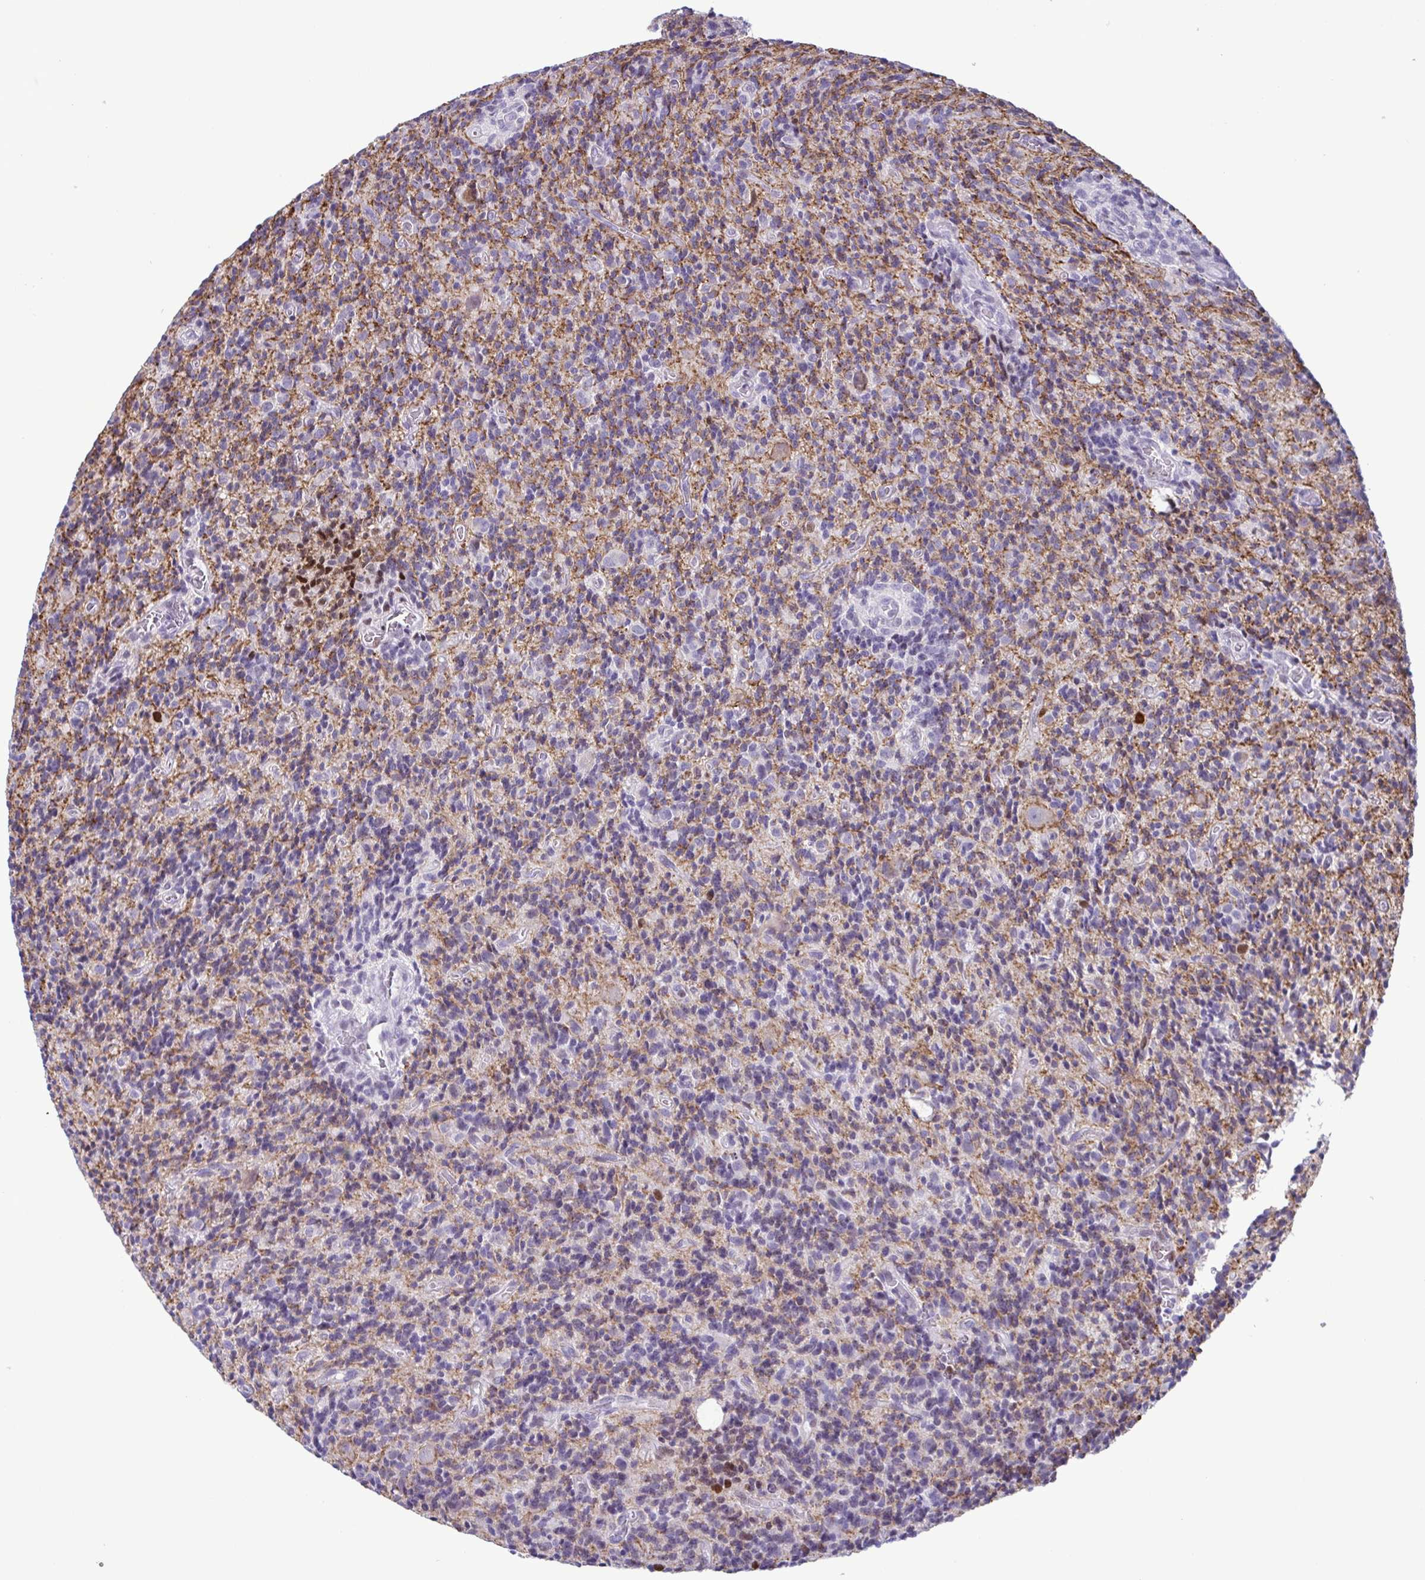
{"staining": {"intensity": "negative", "quantity": "none", "location": "none"}, "tissue": "glioma", "cell_type": "Tumor cells", "image_type": "cancer", "snomed": [{"axis": "morphology", "description": "Glioma, malignant, High grade"}, {"axis": "topography", "description": "Brain"}], "caption": "Immunohistochemistry histopathology image of neoplastic tissue: human high-grade glioma (malignant) stained with DAB (3,3'-diaminobenzidine) demonstrates no significant protein positivity in tumor cells.", "gene": "IRF1", "patient": {"sex": "male", "age": 76}}